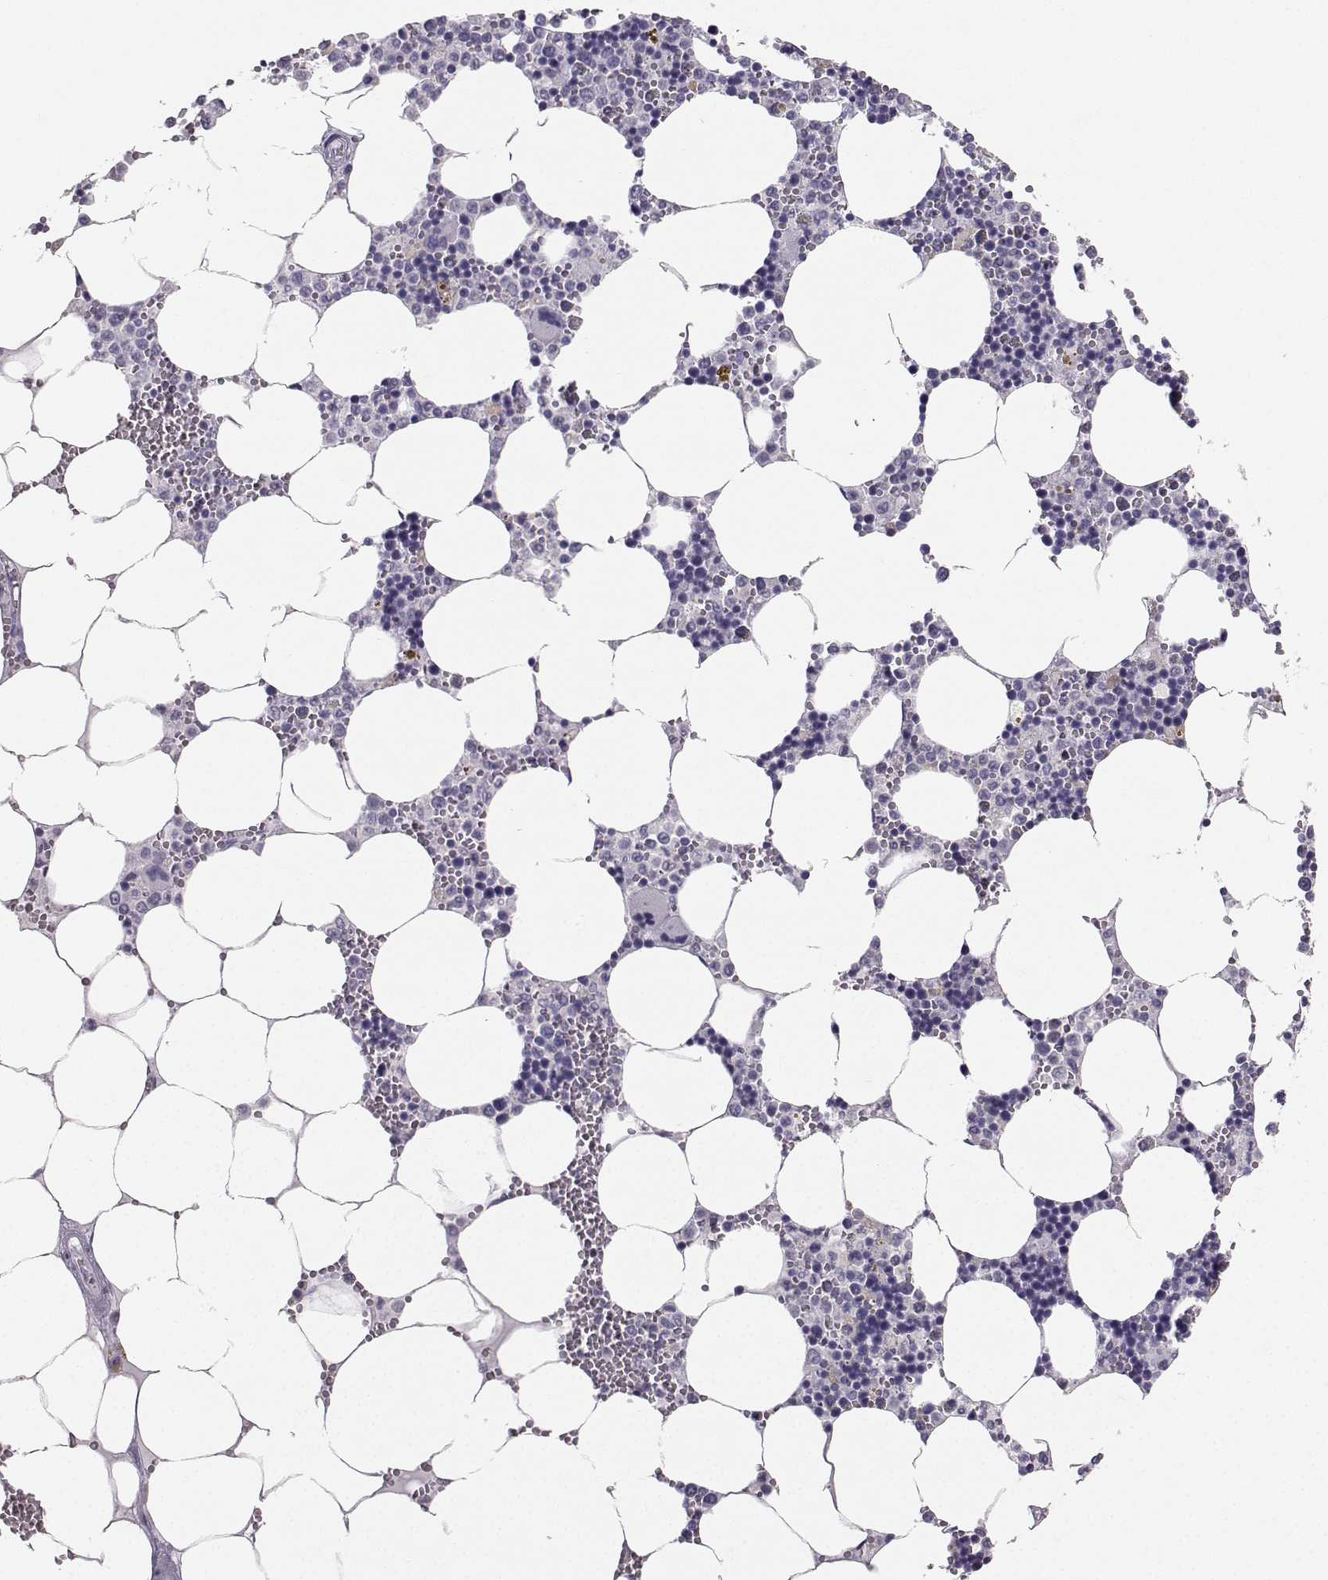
{"staining": {"intensity": "negative", "quantity": "none", "location": "none"}, "tissue": "bone marrow", "cell_type": "Hematopoietic cells", "image_type": "normal", "snomed": [{"axis": "morphology", "description": "Normal tissue, NOS"}, {"axis": "topography", "description": "Bone marrow"}], "caption": "Hematopoietic cells show no significant protein staining in unremarkable bone marrow. The staining was performed using DAB (3,3'-diaminobenzidine) to visualize the protein expression in brown, while the nuclei were stained in blue with hematoxylin (Magnification: 20x).", "gene": "PKP2", "patient": {"sex": "male", "age": 54}}